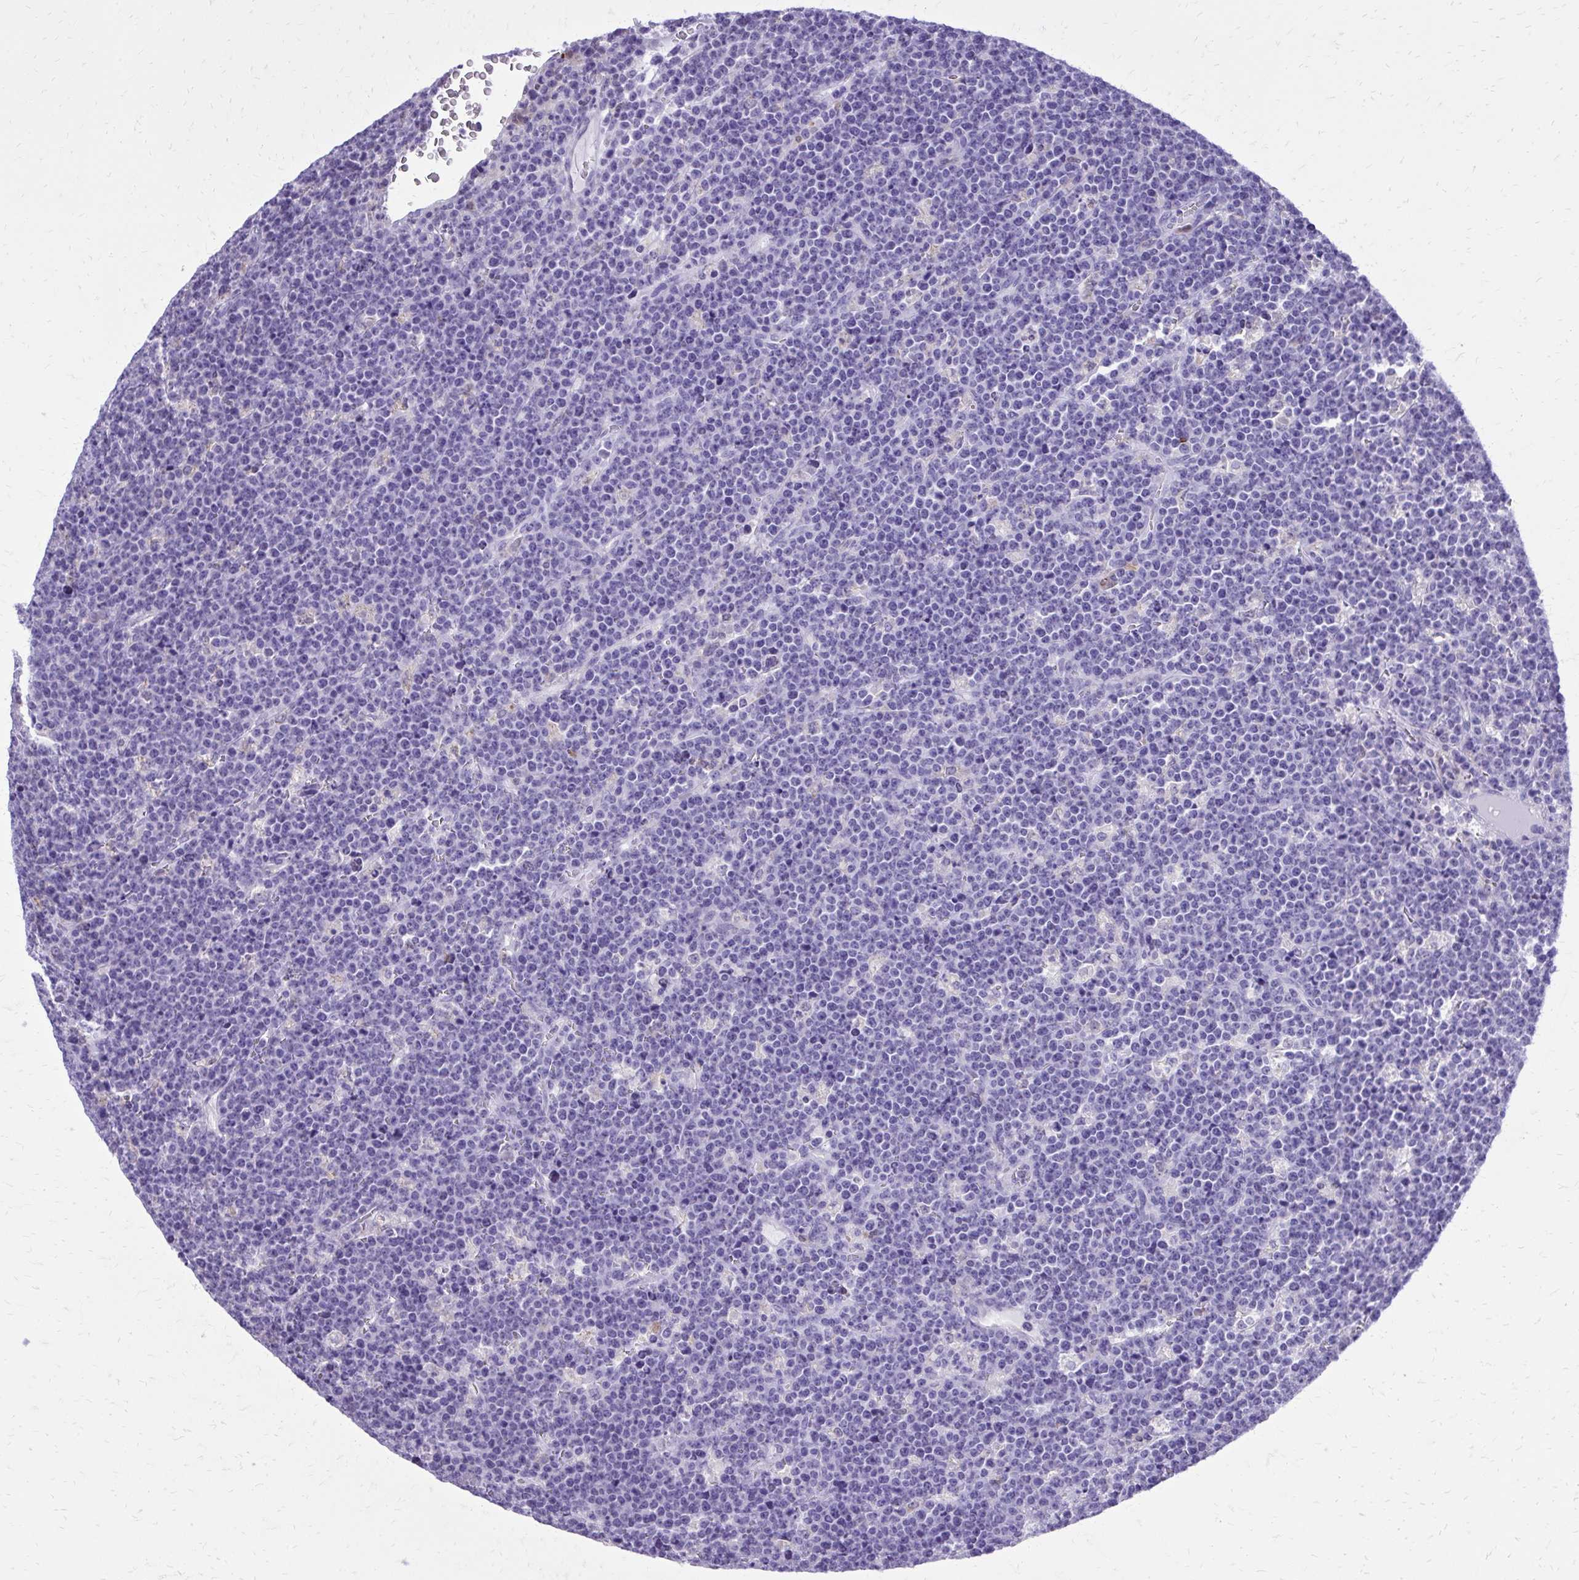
{"staining": {"intensity": "negative", "quantity": "none", "location": "none"}, "tissue": "lymphoma", "cell_type": "Tumor cells", "image_type": "cancer", "snomed": [{"axis": "morphology", "description": "Malignant lymphoma, non-Hodgkin's type, High grade"}, {"axis": "topography", "description": "Ovary"}], "caption": "DAB immunohistochemical staining of human malignant lymphoma, non-Hodgkin's type (high-grade) demonstrates no significant positivity in tumor cells.", "gene": "CAT", "patient": {"sex": "female", "age": 56}}